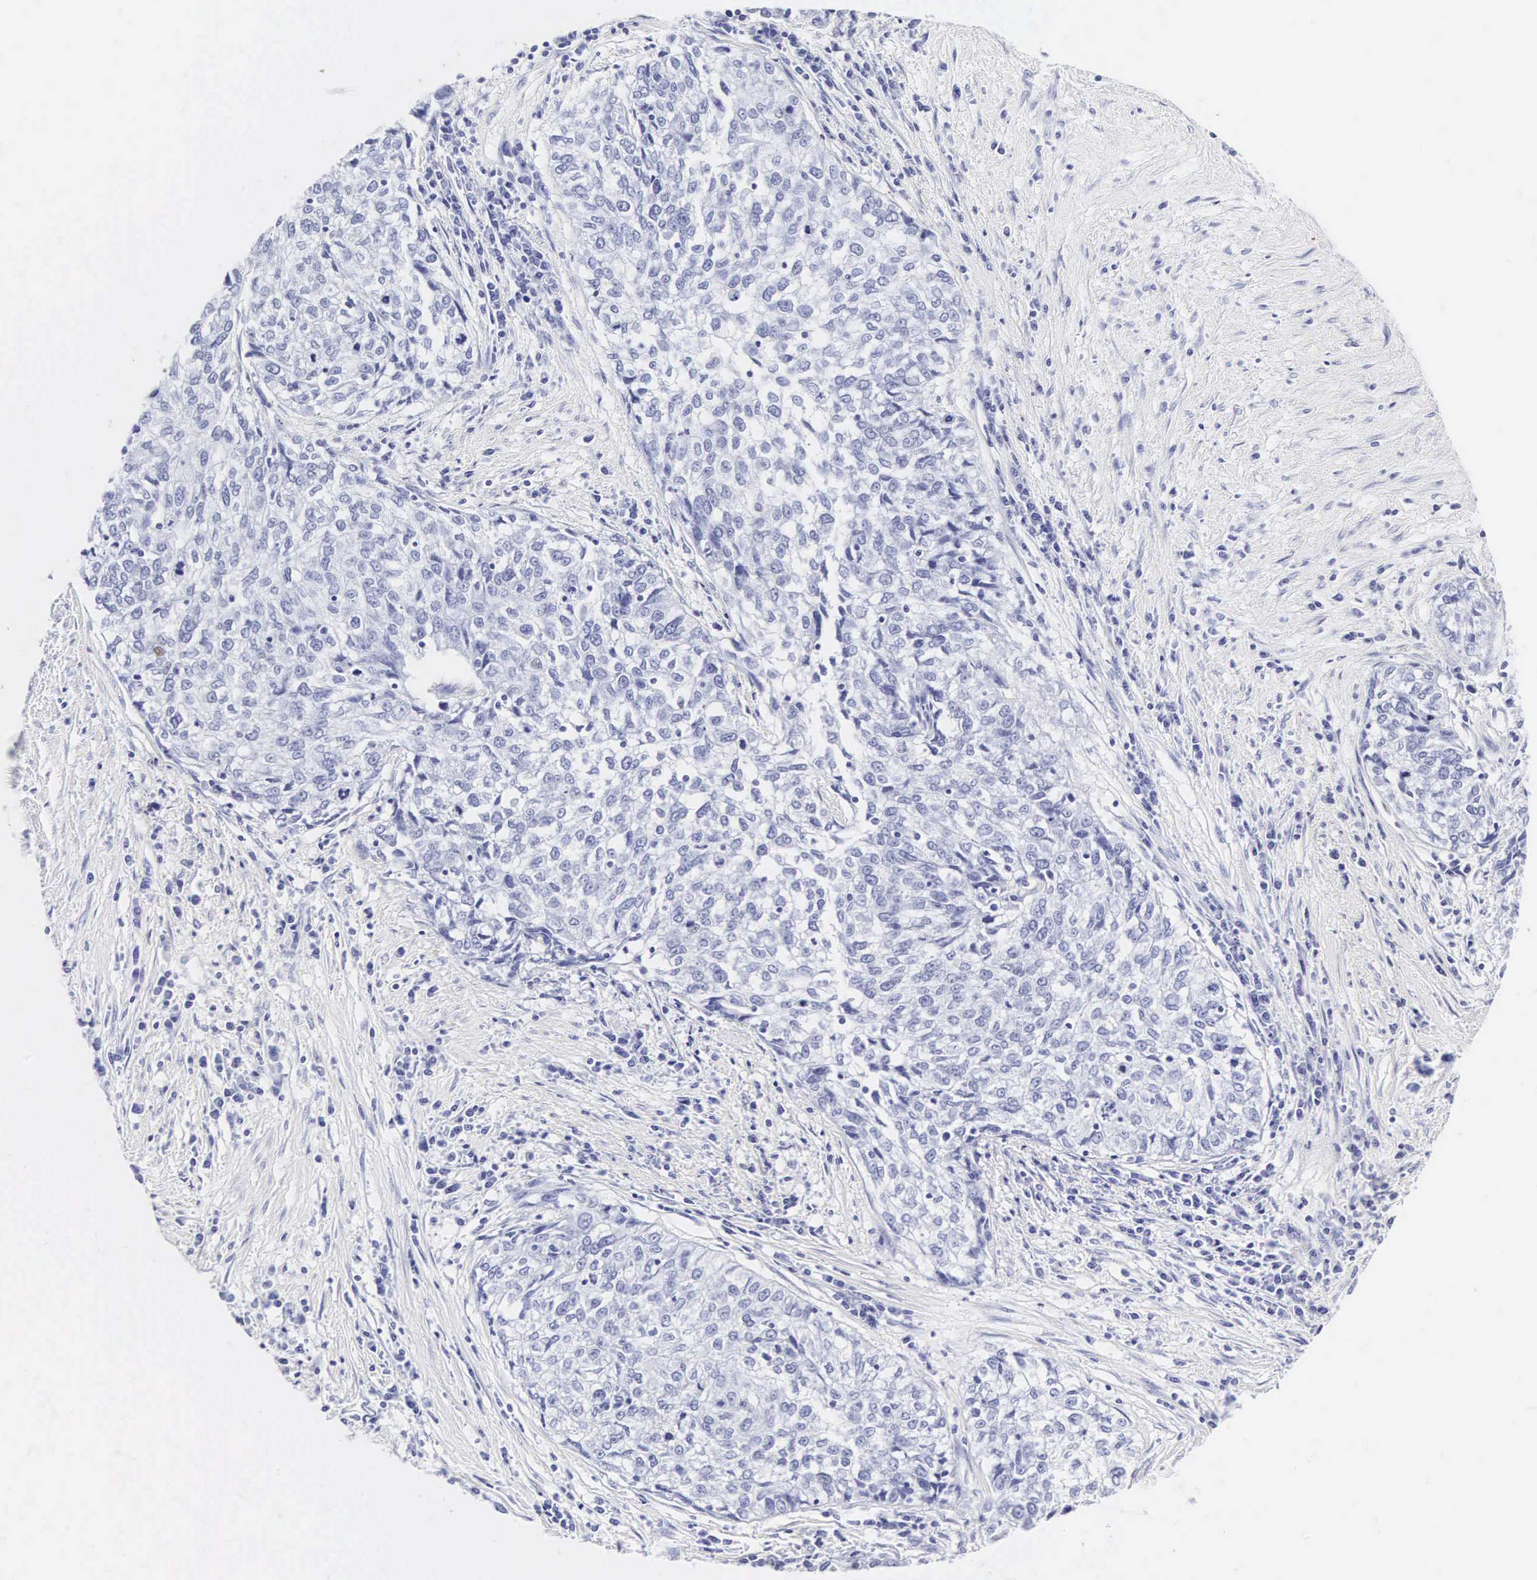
{"staining": {"intensity": "negative", "quantity": "none", "location": "none"}, "tissue": "cervical cancer", "cell_type": "Tumor cells", "image_type": "cancer", "snomed": [{"axis": "morphology", "description": "Squamous cell carcinoma, NOS"}, {"axis": "topography", "description": "Cervix"}], "caption": "The photomicrograph reveals no staining of tumor cells in squamous cell carcinoma (cervical).", "gene": "INS", "patient": {"sex": "female", "age": 57}}